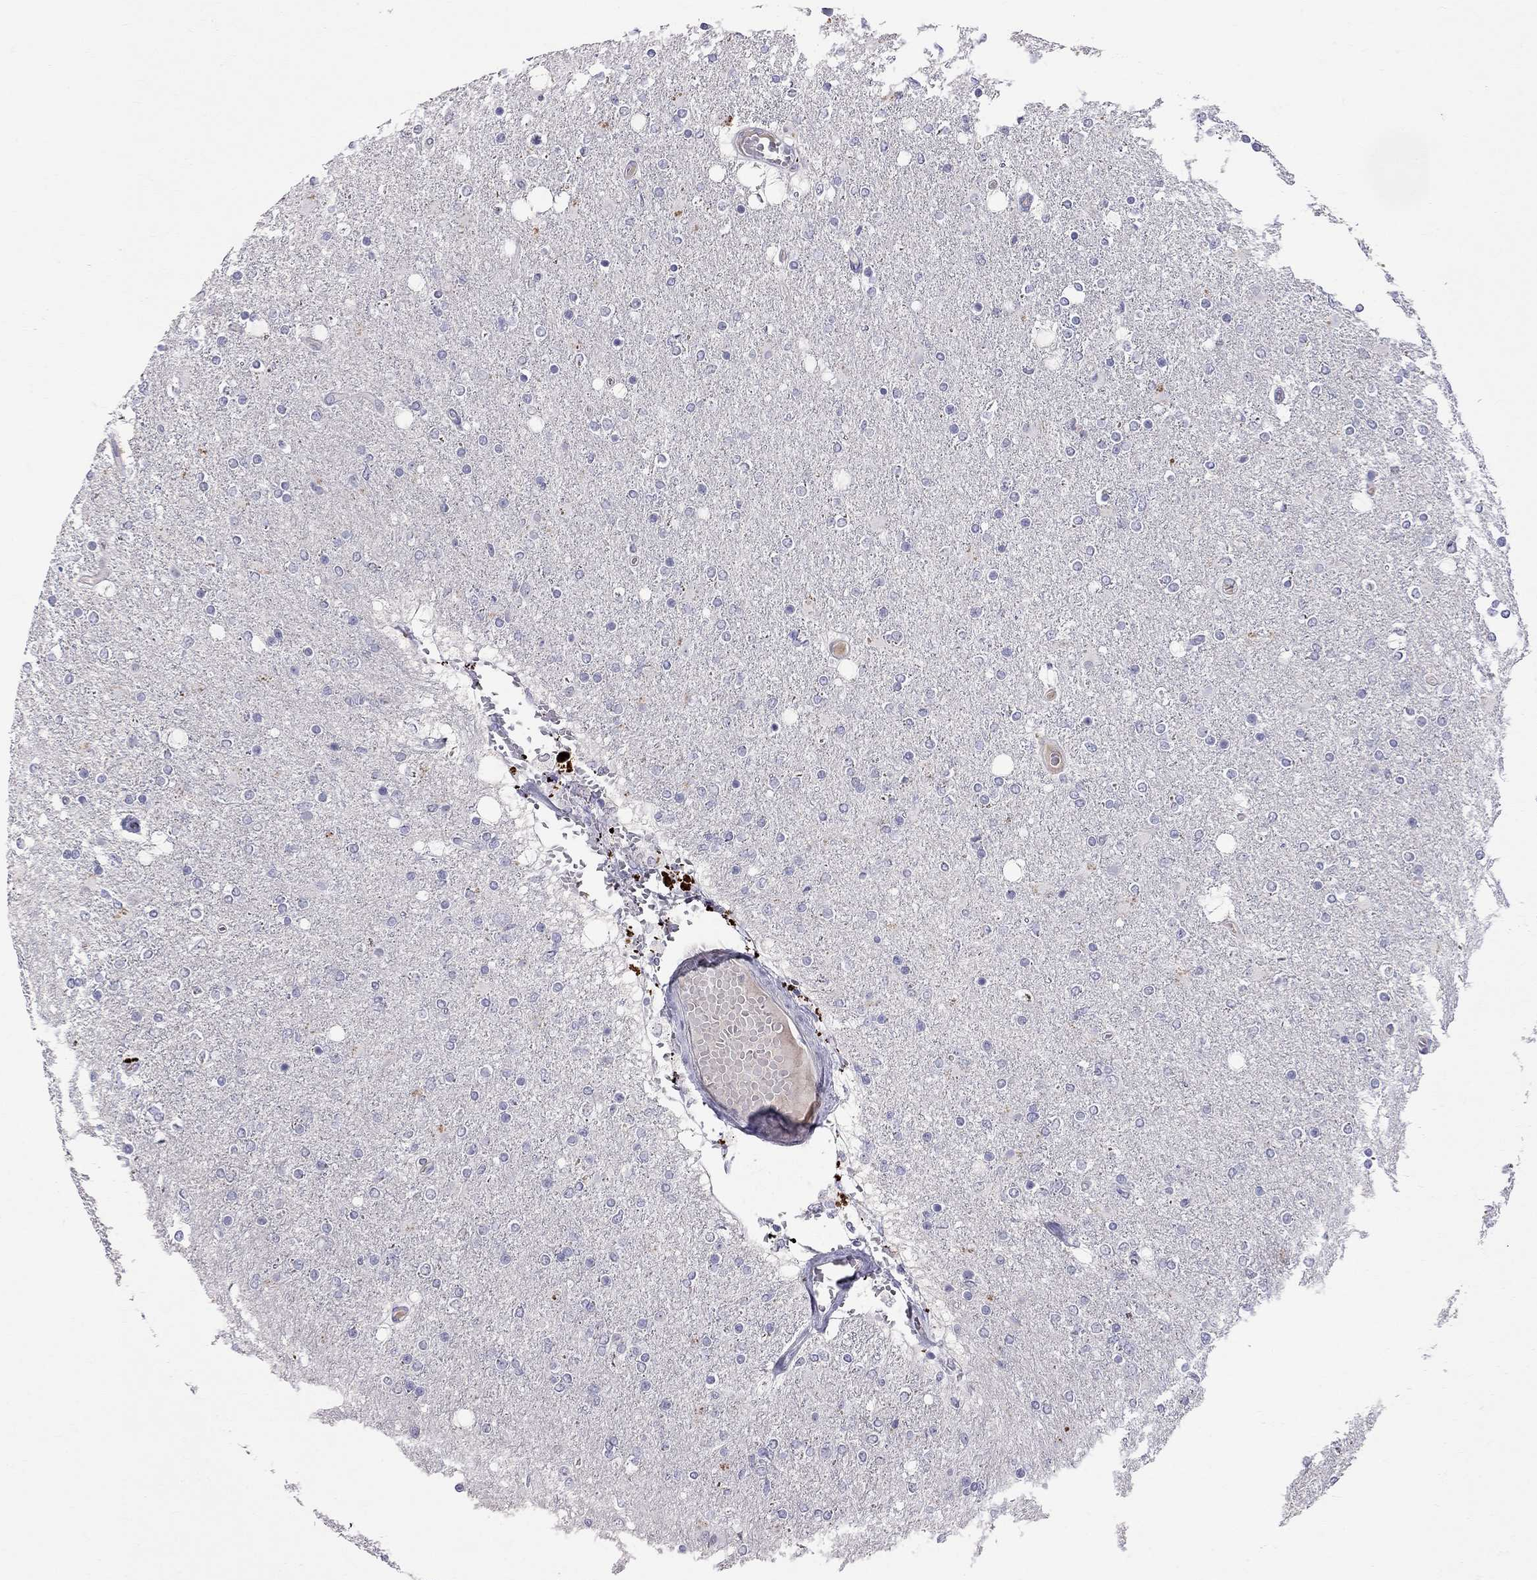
{"staining": {"intensity": "negative", "quantity": "none", "location": "none"}, "tissue": "glioma", "cell_type": "Tumor cells", "image_type": "cancer", "snomed": [{"axis": "morphology", "description": "Glioma, malignant, High grade"}, {"axis": "topography", "description": "Cerebral cortex"}], "caption": "Malignant high-grade glioma was stained to show a protein in brown. There is no significant positivity in tumor cells.", "gene": "CFAP91", "patient": {"sex": "male", "age": 70}}